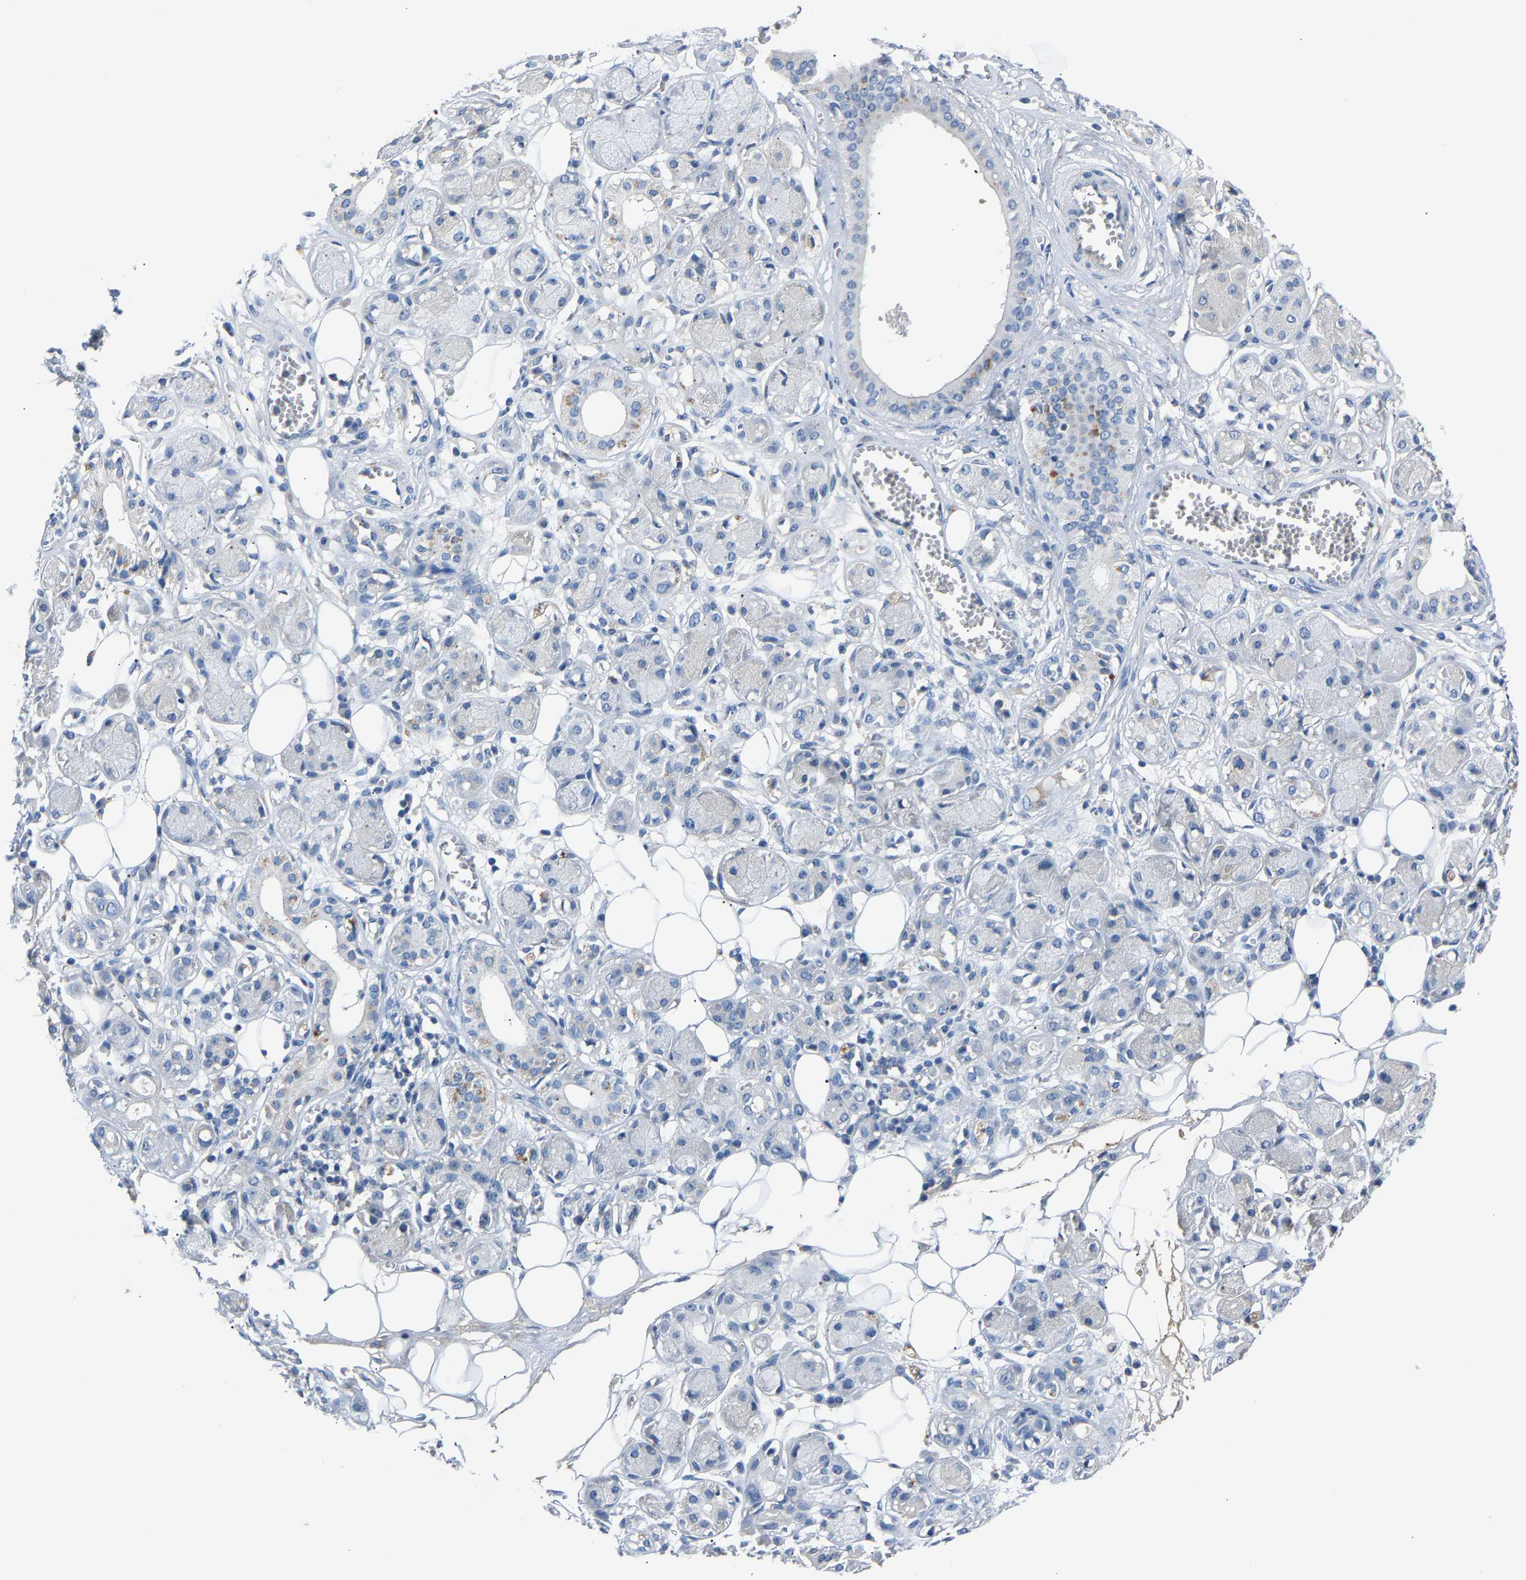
{"staining": {"intensity": "negative", "quantity": "none", "location": "none"}, "tissue": "adipose tissue", "cell_type": "Adipocytes", "image_type": "normal", "snomed": [{"axis": "morphology", "description": "Normal tissue, NOS"}, {"axis": "morphology", "description": "Inflammation, NOS"}, {"axis": "topography", "description": "Salivary gland"}, {"axis": "topography", "description": "Peripheral nerve tissue"}], "caption": "A high-resolution photomicrograph shows immunohistochemistry staining of normal adipose tissue, which shows no significant staining in adipocytes.", "gene": "DNAAF5", "patient": {"sex": "female", "age": 75}}